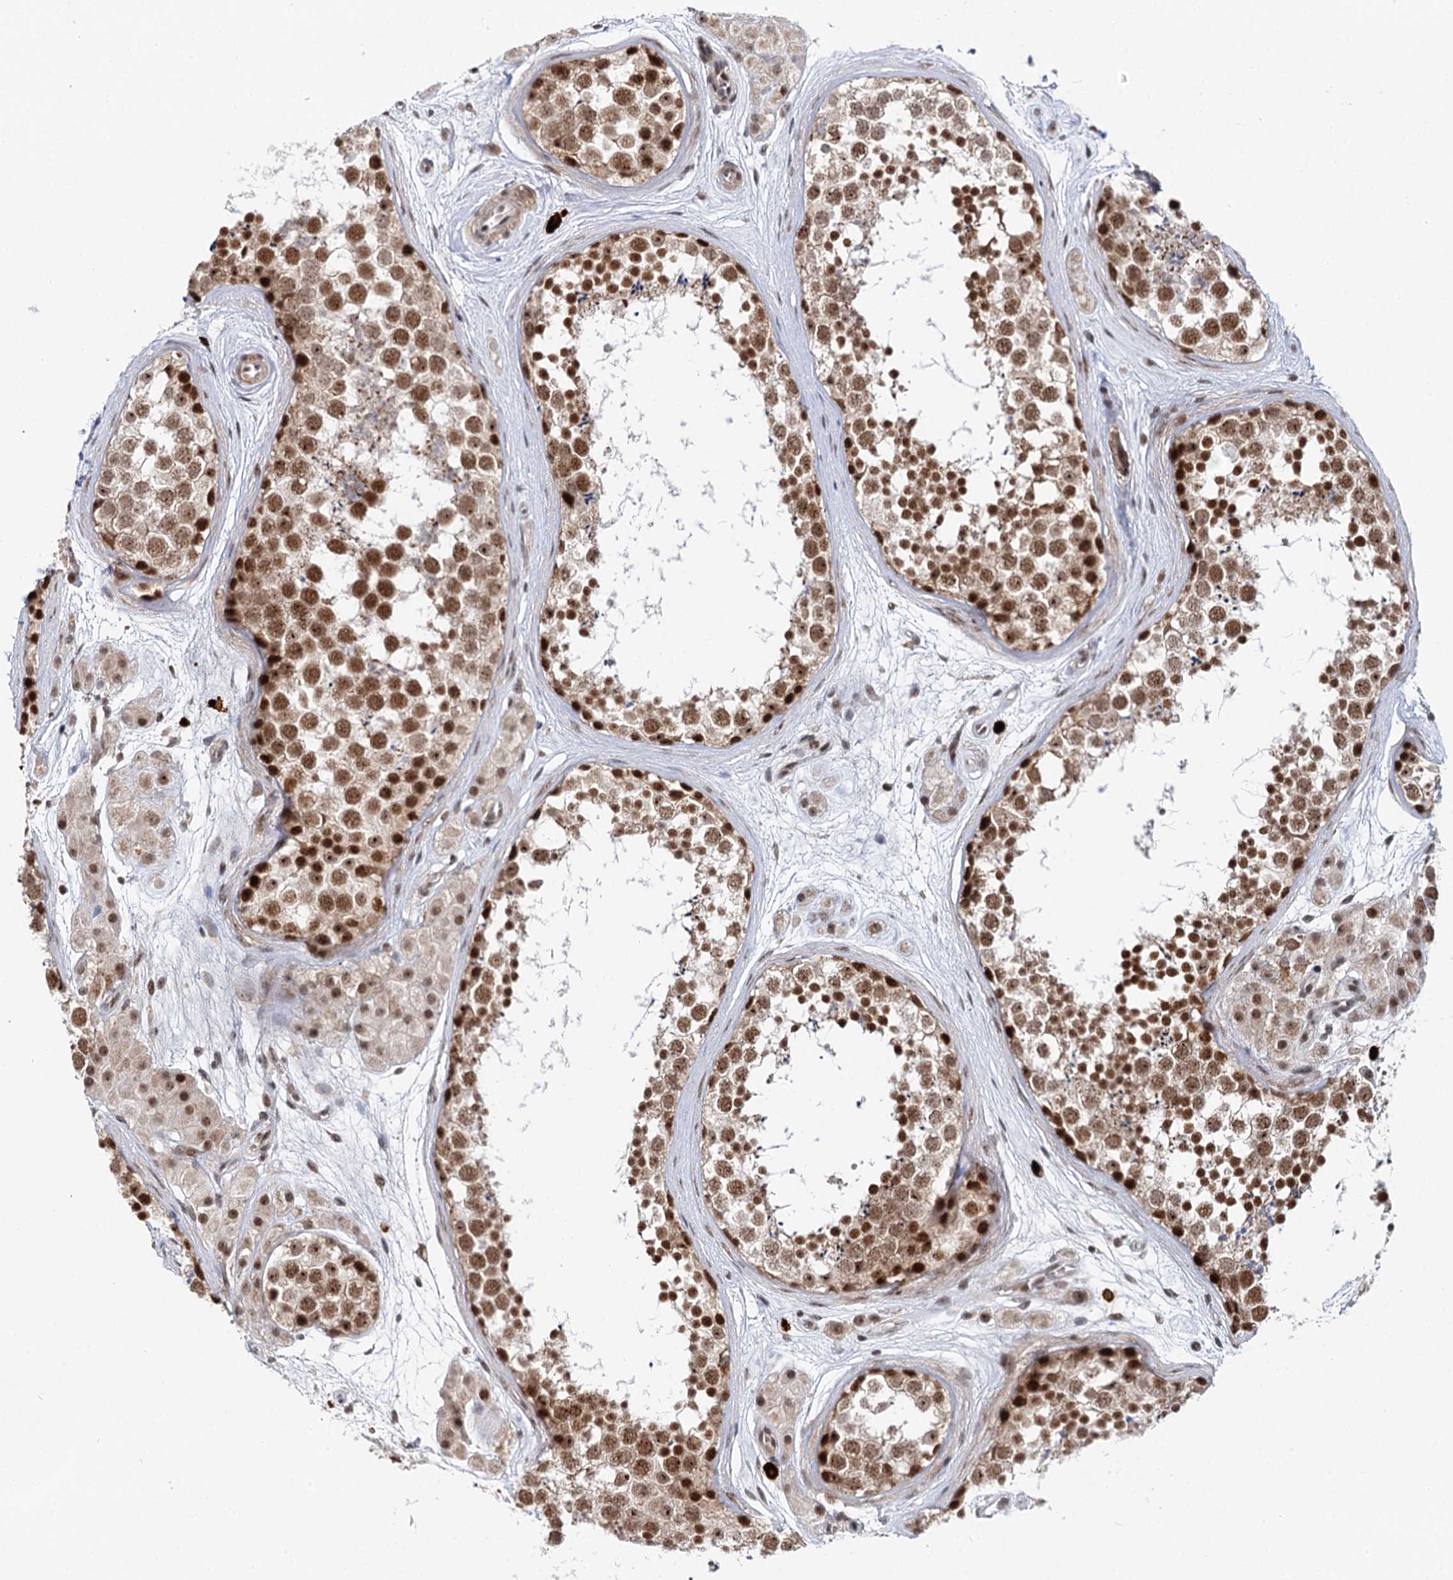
{"staining": {"intensity": "strong", "quantity": ">75%", "location": "nuclear"}, "tissue": "testis", "cell_type": "Cells in seminiferous ducts", "image_type": "normal", "snomed": [{"axis": "morphology", "description": "Normal tissue, NOS"}, {"axis": "topography", "description": "Testis"}], "caption": "Human testis stained with a protein marker displays strong staining in cells in seminiferous ducts.", "gene": "BUD13", "patient": {"sex": "male", "age": 56}}